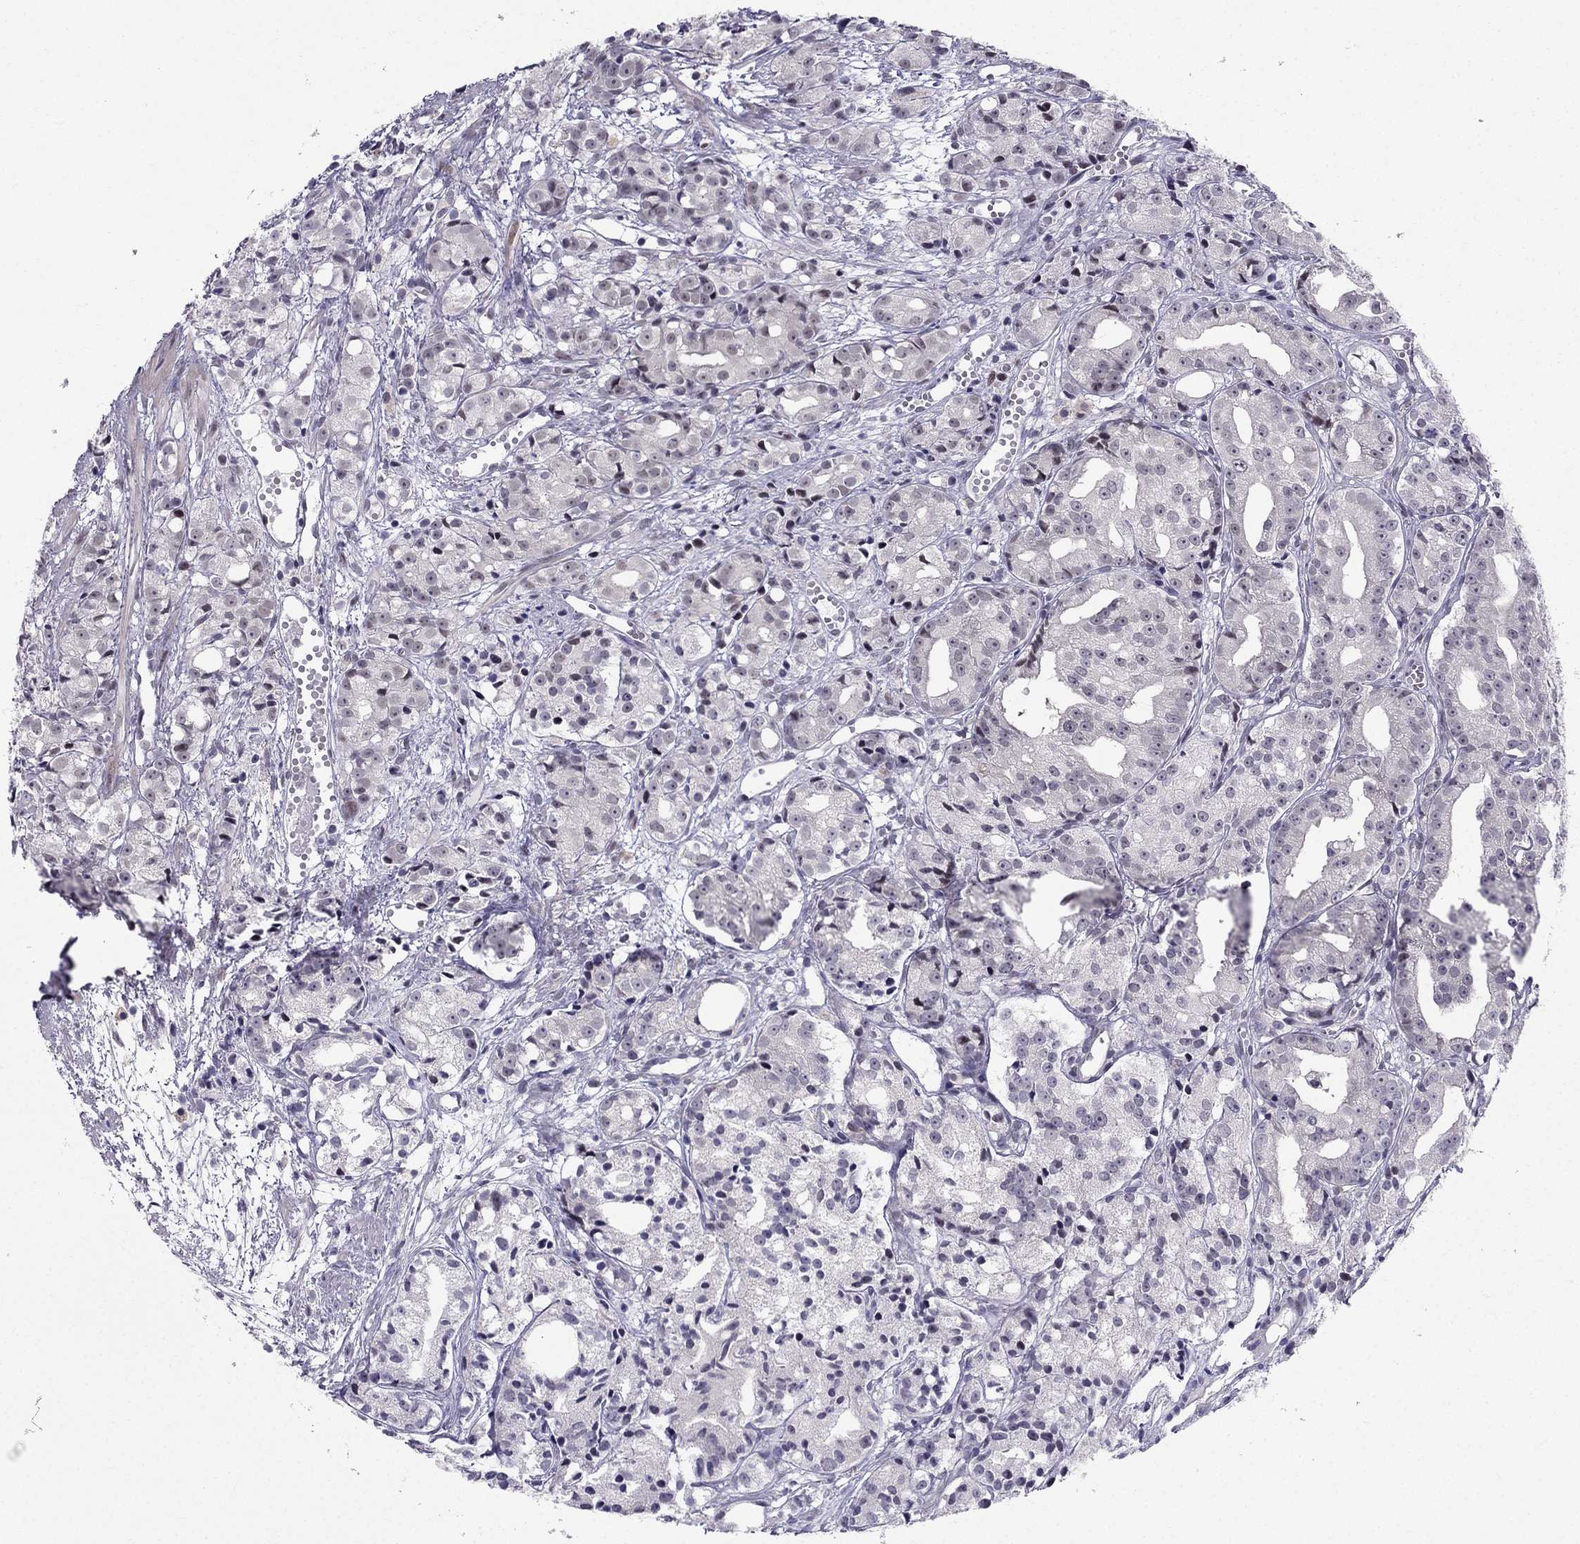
{"staining": {"intensity": "negative", "quantity": "none", "location": "none"}, "tissue": "prostate cancer", "cell_type": "Tumor cells", "image_type": "cancer", "snomed": [{"axis": "morphology", "description": "Adenocarcinoma, Medium grade"}, {"axis": "topography", "description": "Prostate"}], "caption": "This is an IHC micrograph of prostate cancer (medium-grade adenocarcinoma). There is no positivity in tumor cells.", "gene": "RPRD2", "patient": {"sex": "male", "age": 74}}